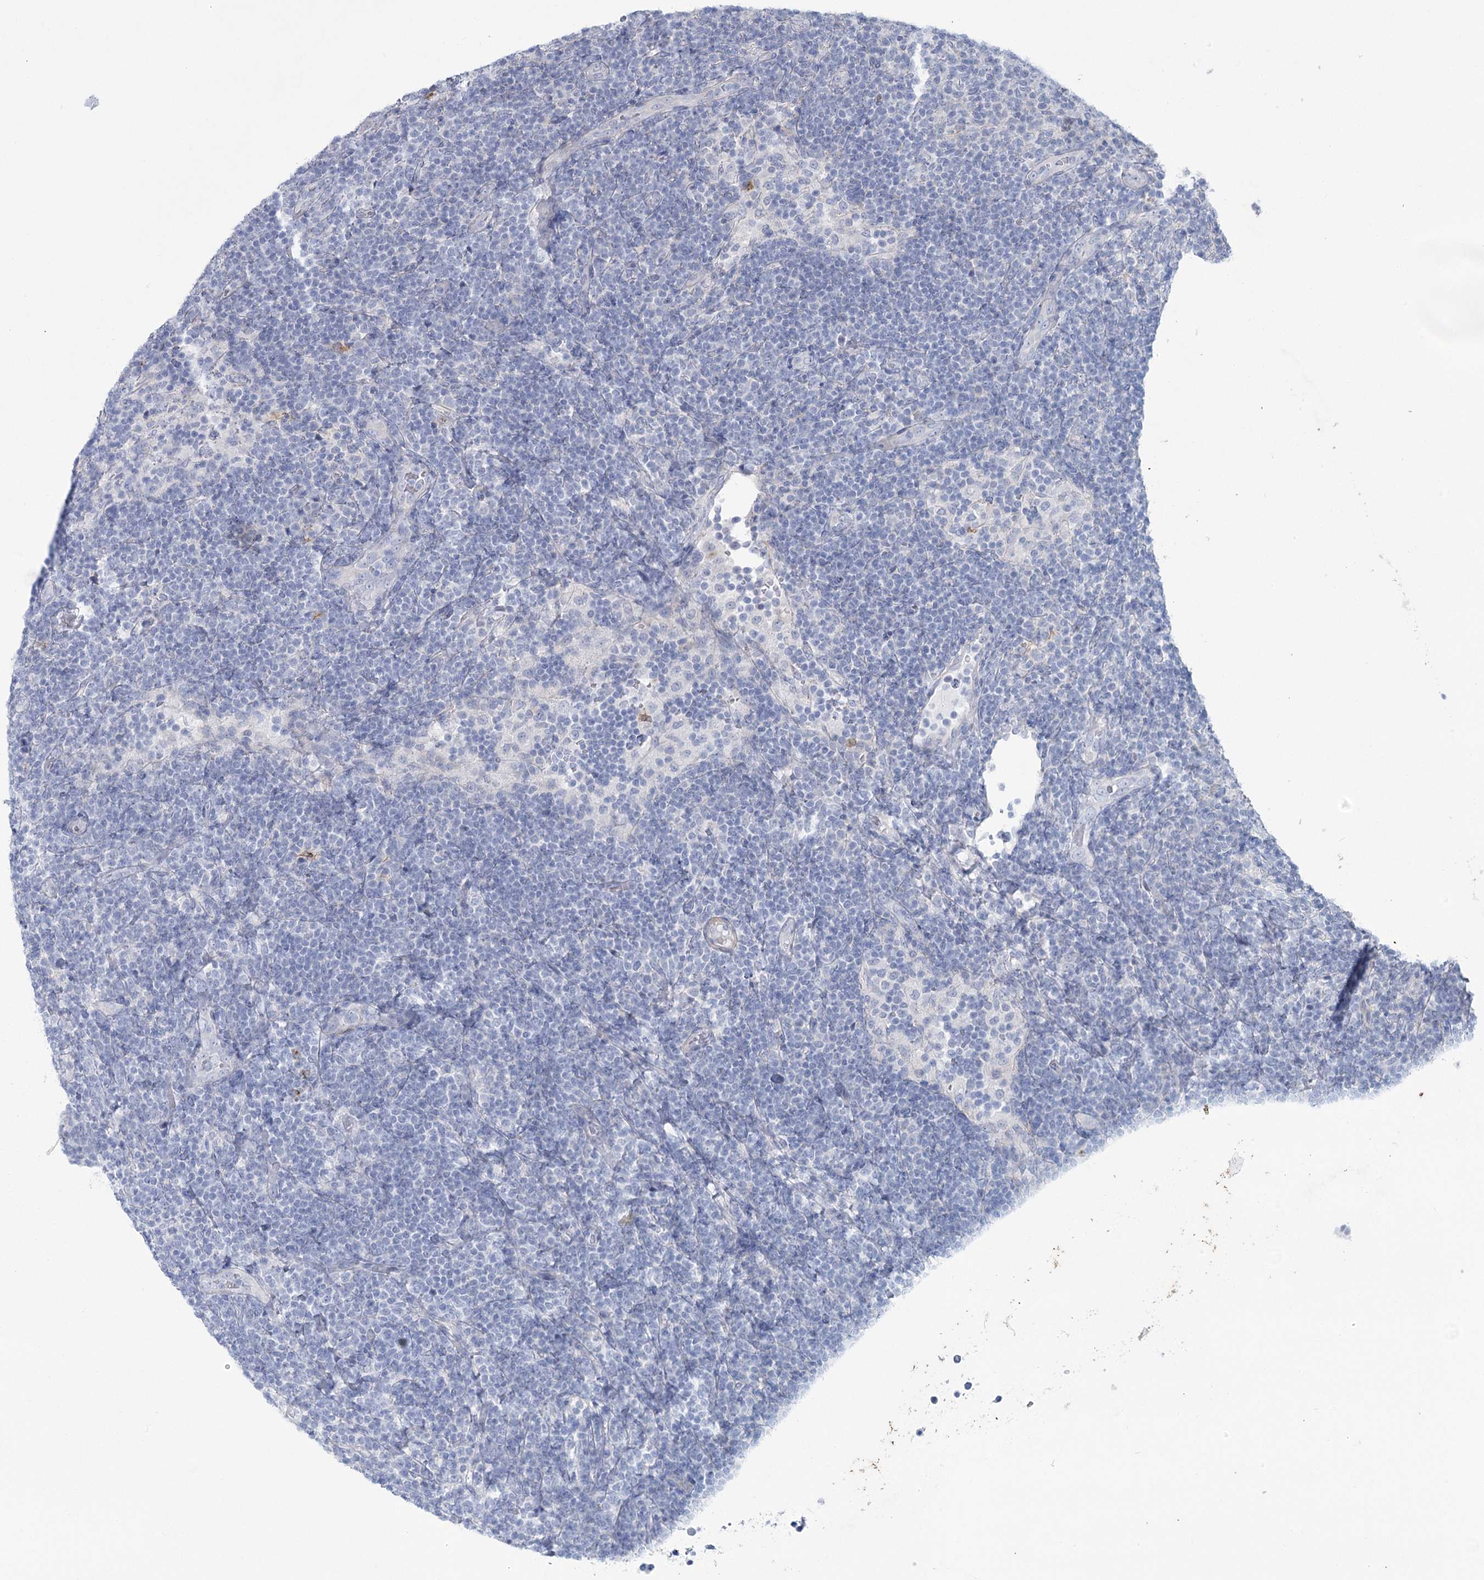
{"staining": {"intensity": "negative", "quantity": "none", "location": "none"}, "tissue": "lymphoma", "cell_type": "Tumor cells", "image_type": "cancer", "snomed": [{"axis": "morphology", "description": "Malignant lymphoma, non-Hodgkin's type, Low grade"}, {"axis": "topography", "description": "Lymph node"}], "caption": "DAB (3,3'-diaminobenzidine) immunohistochemical staining of human lymphoma demonstrates no significant staining in tumor cells.", "gene": "CCDC88A", "patient": {"sex": "male", "age": 66}}